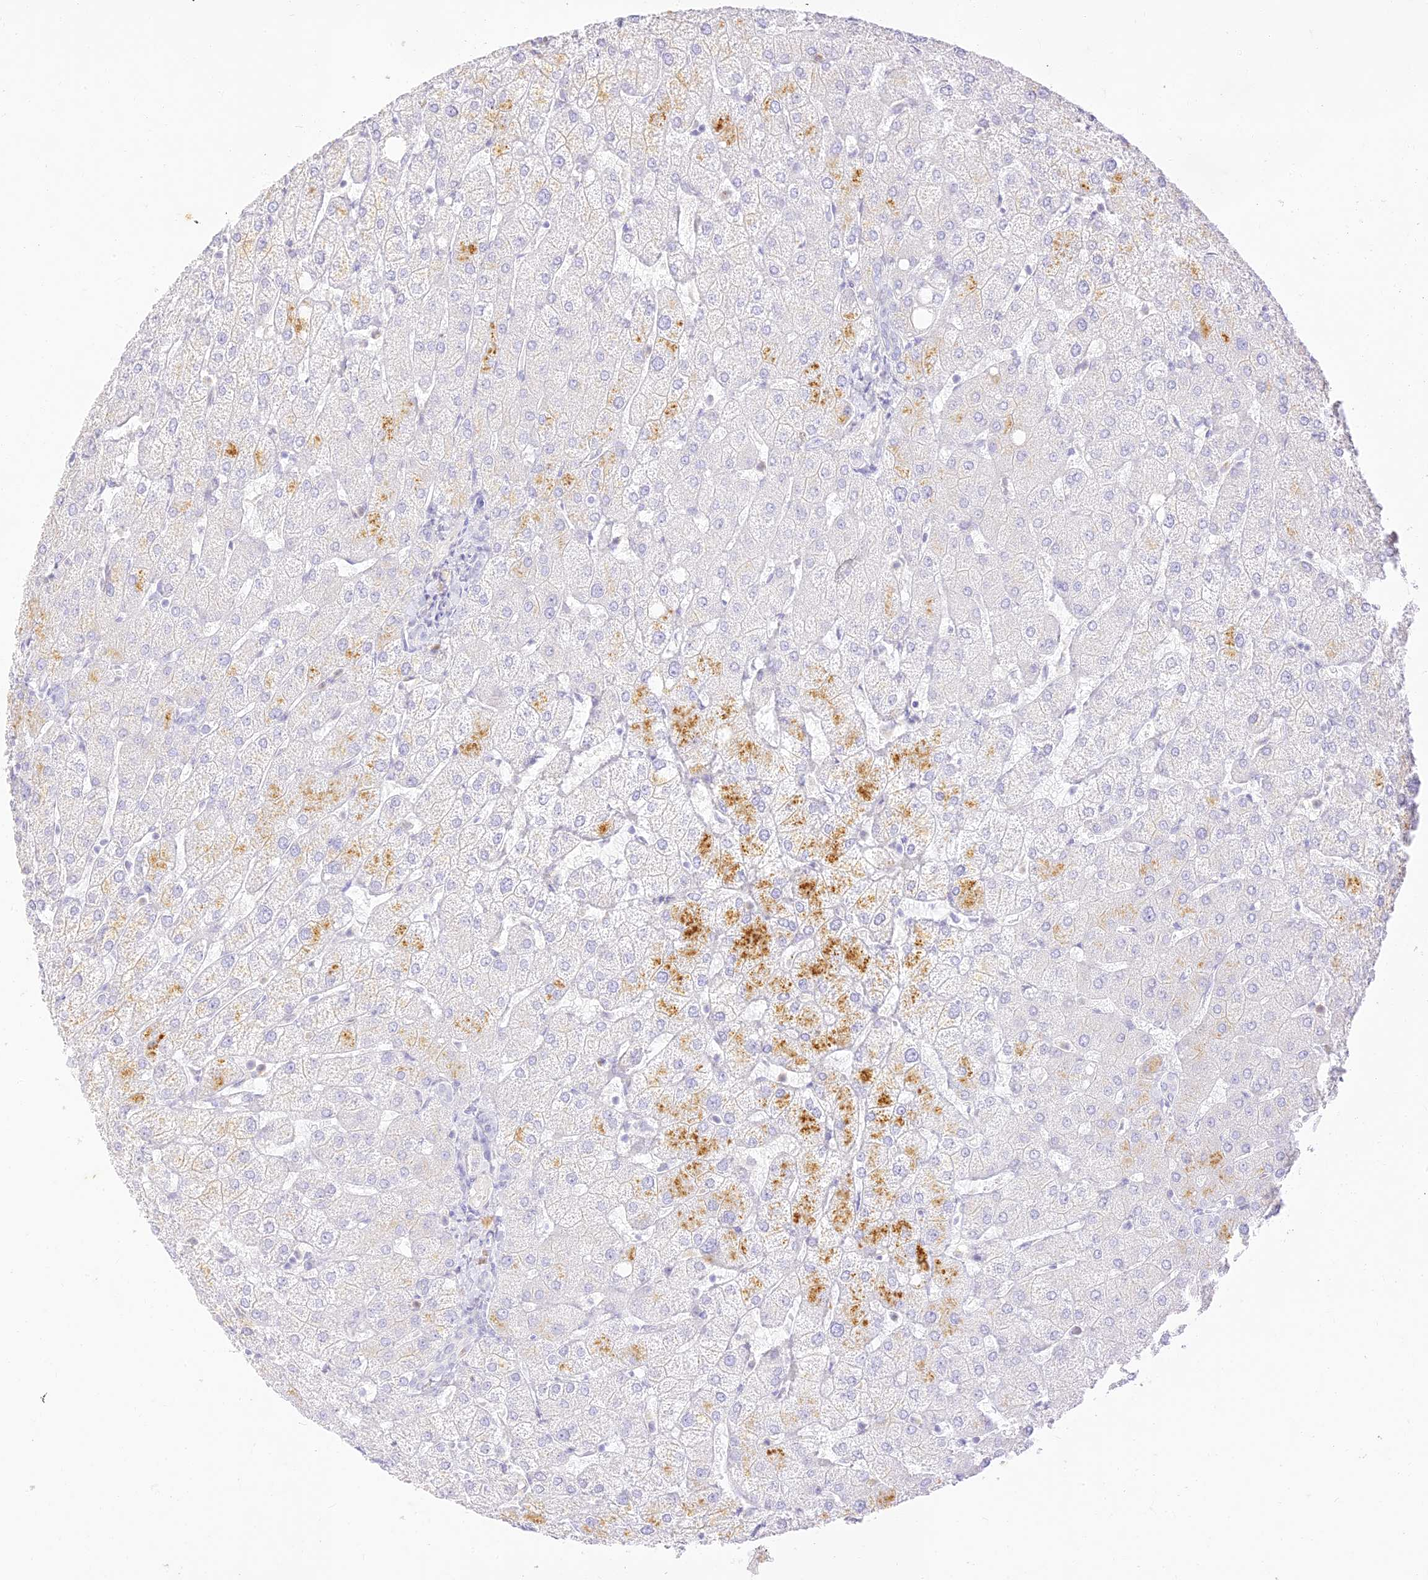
{"staining": {"intensity": "negative", "quantity": "none", "location": "none"}, "tissue": "liver", "cell_type": "Cholangiocytes", "image_type": "normal", "snomed": [{"axis": "morphology", "description": "Normal tissue, NOS"}, {"axis": "topography", "description": "Liver"}], "caption": "Immunohistochemistry micrograph of benign liver stained for a protein (brown), which demonstrates no positivity in cholangiocytes. (IHC, brightfield microscopy, high magnification).", "gene": "SEC13", "patient": {"sex": "female", "age": 54}}